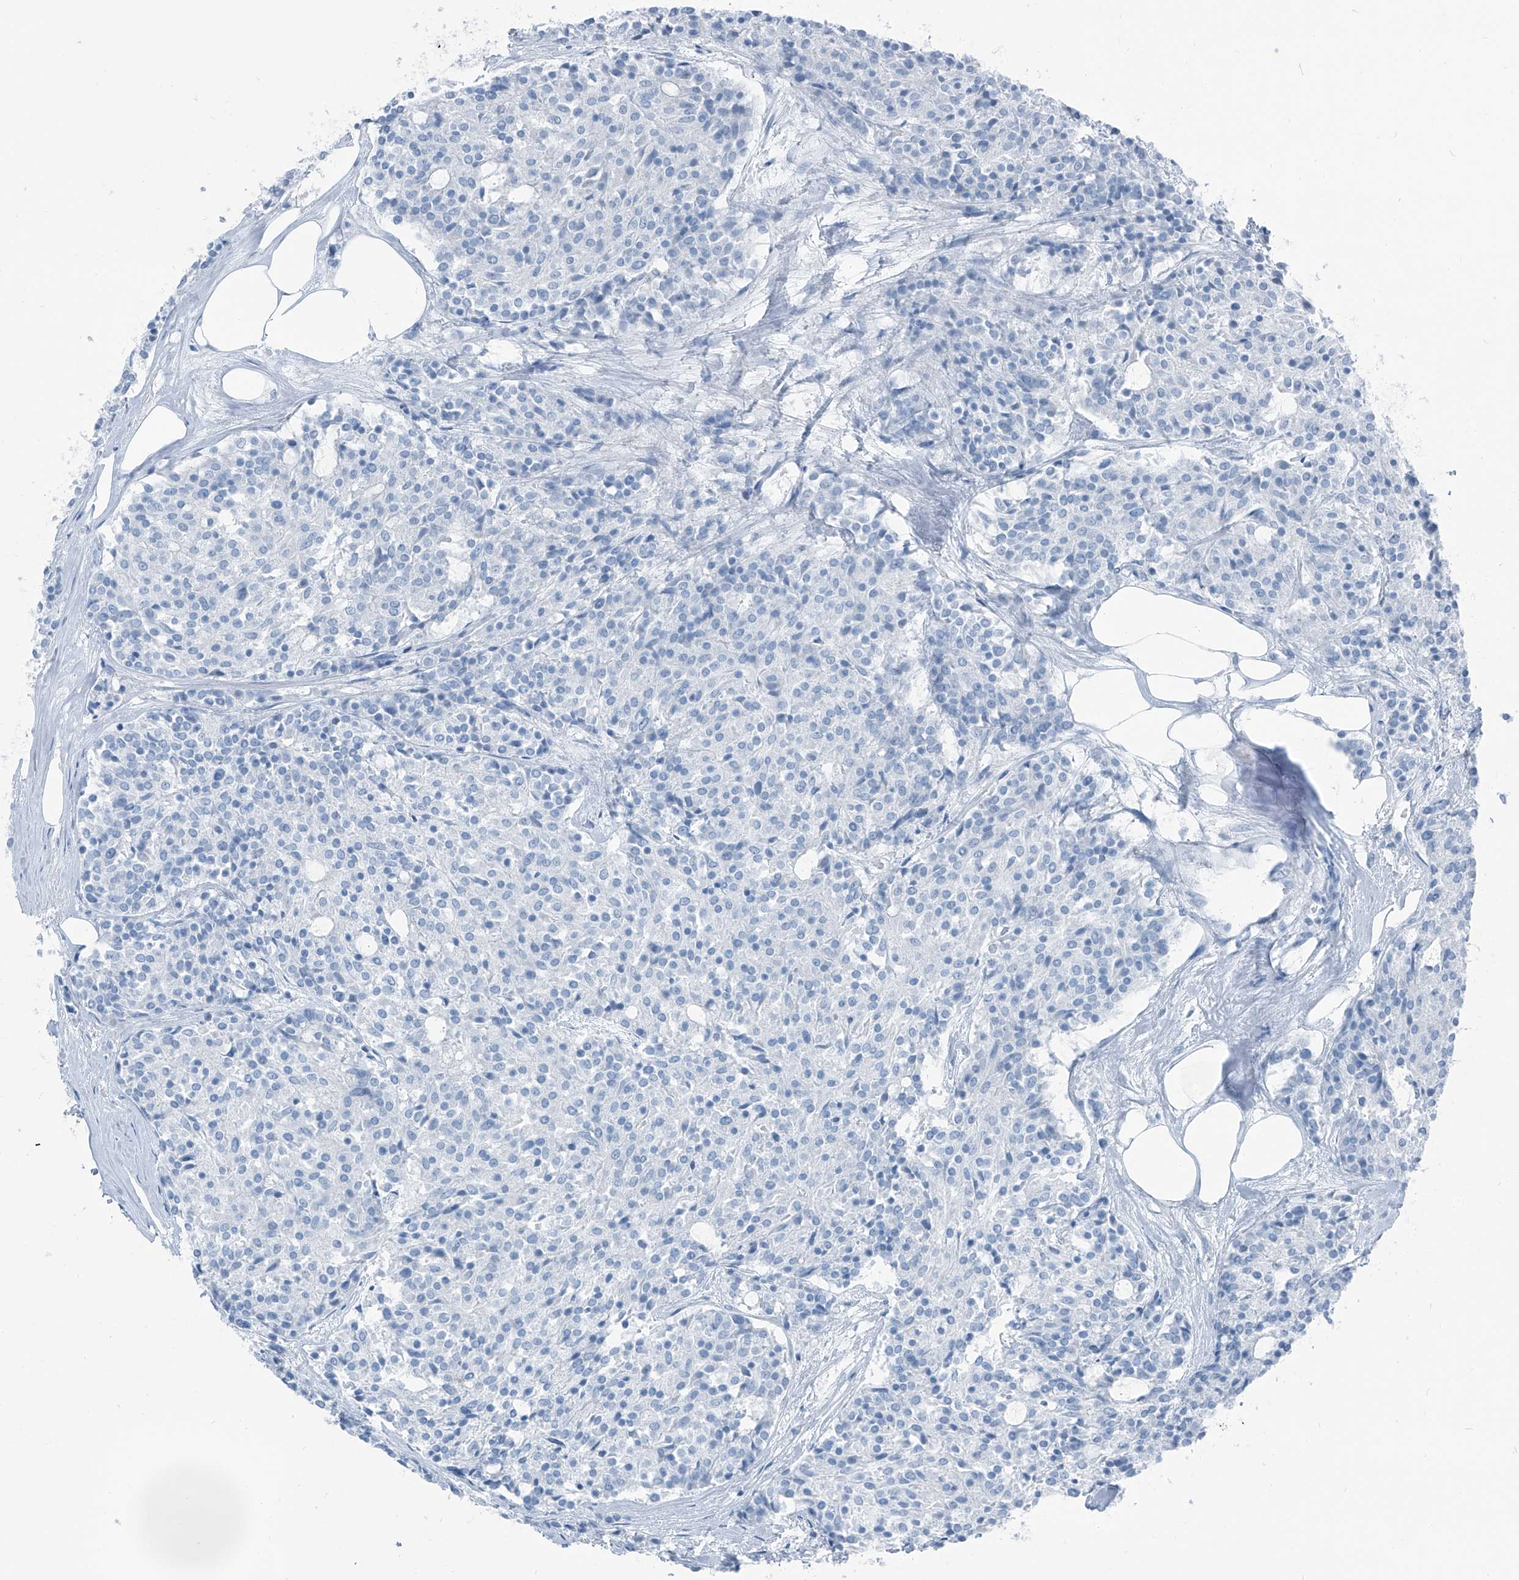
{"staining": {"intensity": "negative", "quantity": "none", "location": "none"}, "tissue": "carcinoid", "cell_type": "Tumor cells", "image_type": "cancer", "snomed": [{"axis": "morphology", "description": "Carcinoid, malignant, NOS"}, {"axis": "topography", "description": "Pancreas"}], "caption": "This is an immunohistochemistry (IHC) image of carcinoid. There is no staining in tumor cells.", "gene": "RGN", "patient": {"sex": "female", "age": 54}}